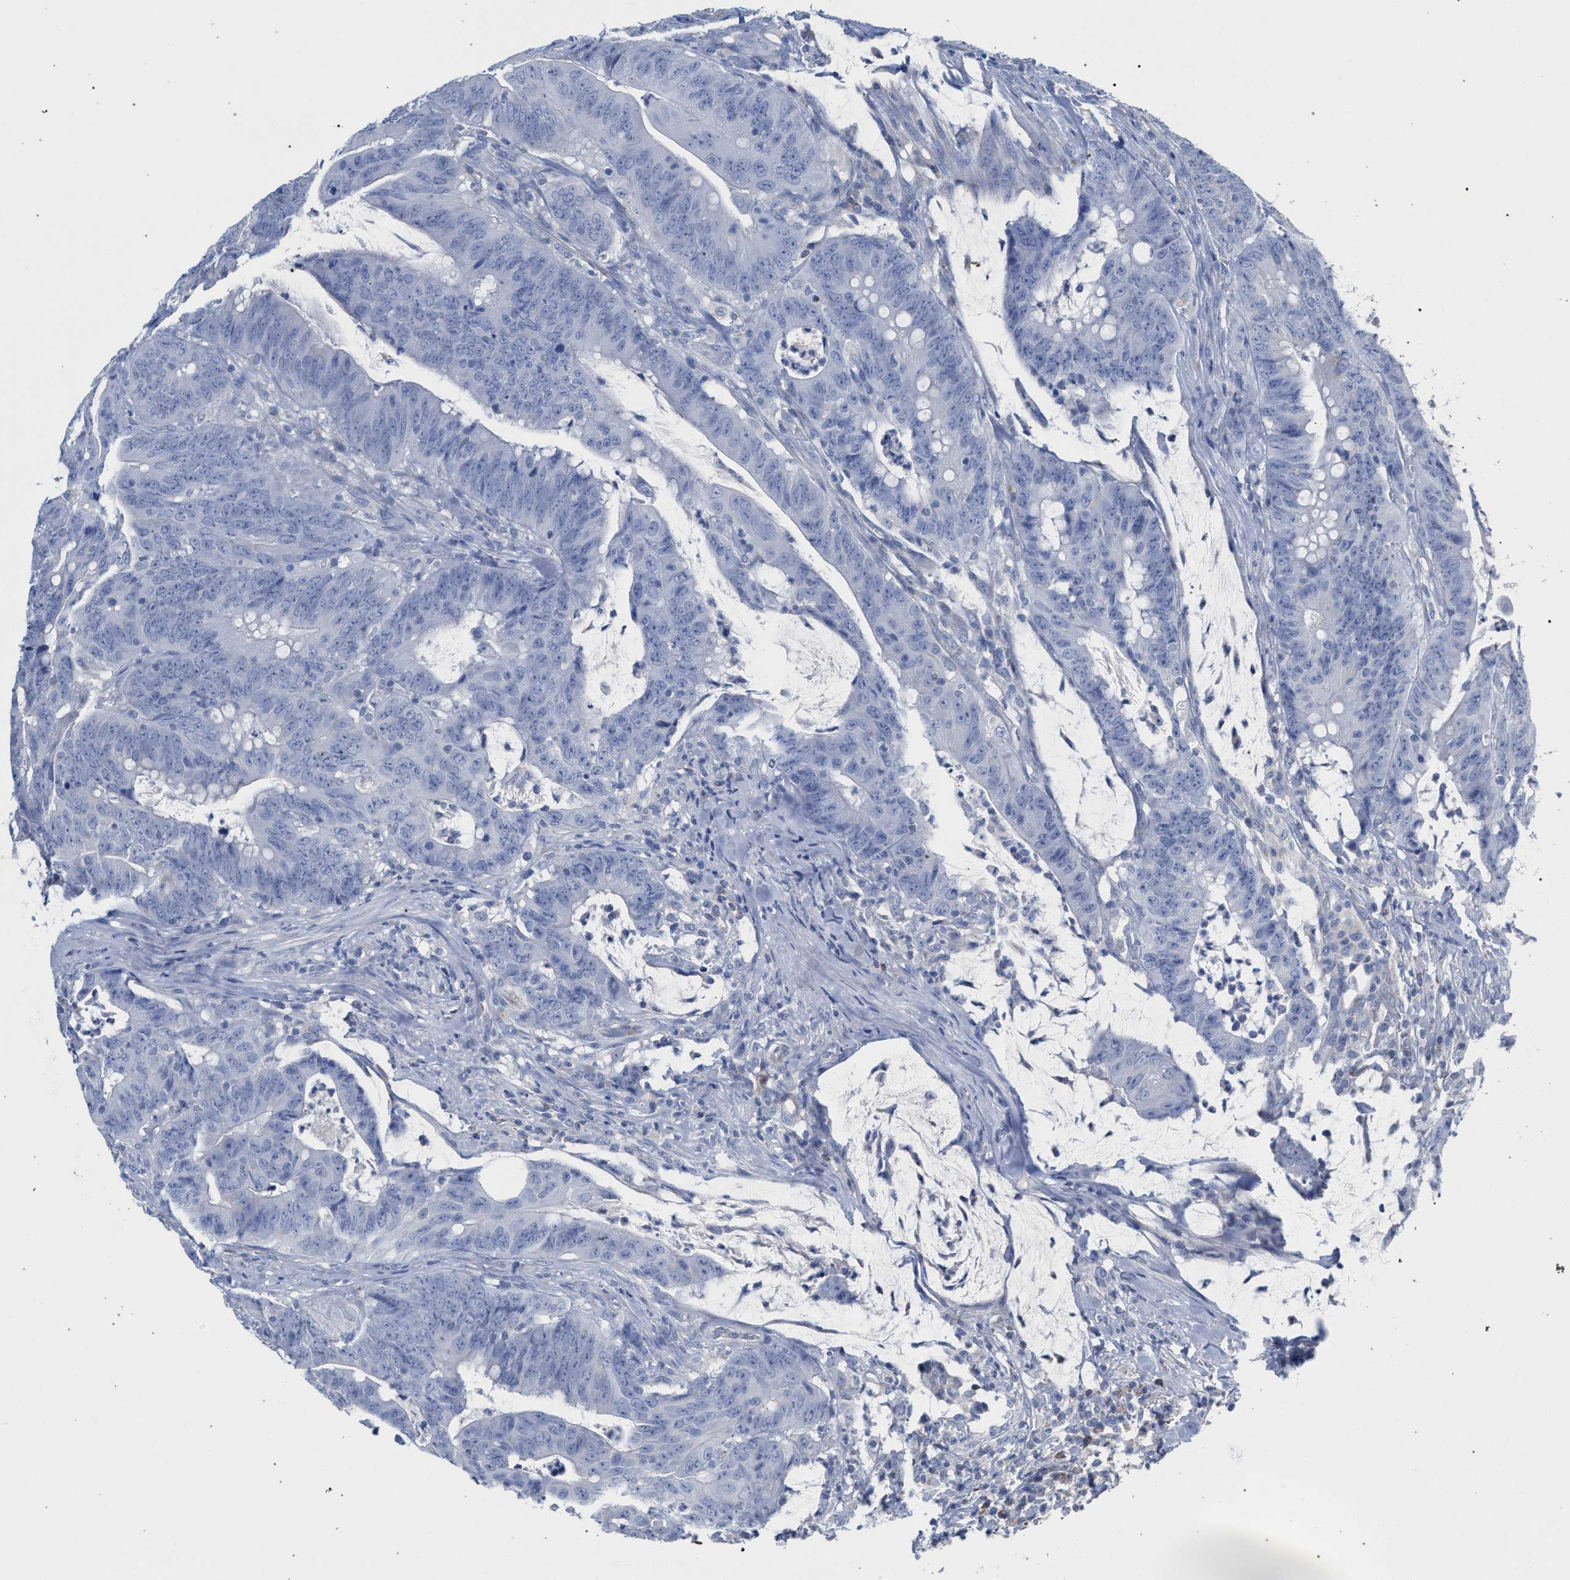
{"staining": {"intensity": "negative", "quantity": "none", "location": "none"}, "tissue": "colorectal cancer", "cell_type": "Tumor cells", "image_type": "cancer", "snomed": [{"axis": "morphology", "description": "Adenocarcinoma, NOS"}, {"axis": "topography", "description": "Colon"}], "caption": "IHC of colorectal cancer exhibits no positivity in tumor cells.", "gene": "ECI2", "patient": {"sex": "male", "age": 45}}